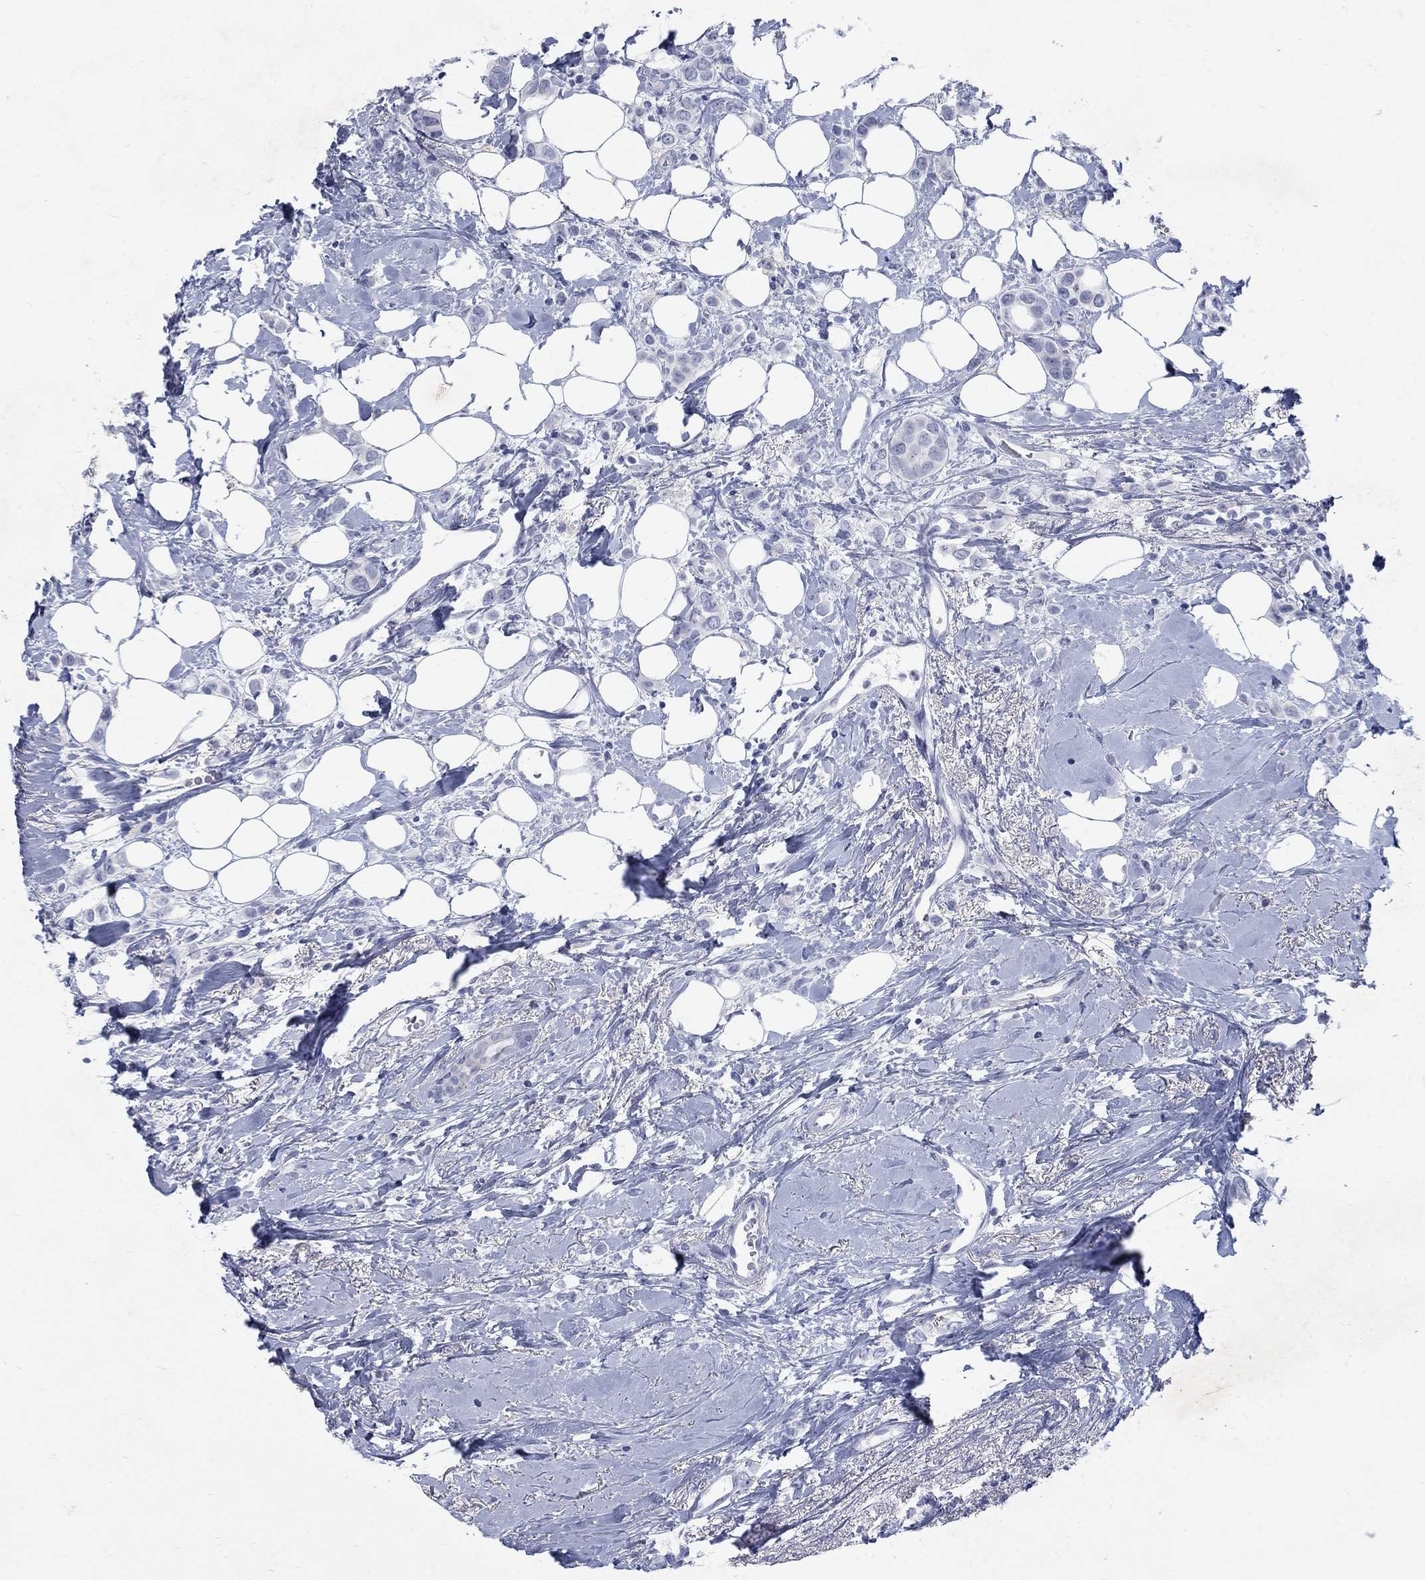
{"staining": {"intensity": "negative", "quantity": "none", "location": "none"}, "tissue": "breast cancer", "cell_type": "Tumor cells", "image_type": "cancer", "snomed": [{"axis": "morphology", "description": "Lobular carcinoma"}, {"axis": "topography", "description": "Breast"}], "caption": "Breast cancer (lobular carcinoma) stained for a protein using immunohistochemistry (IHC) reveals no staining tumor cells.", "gene": "RFTN2", "patient": {"sex": "female", "age": 66}}